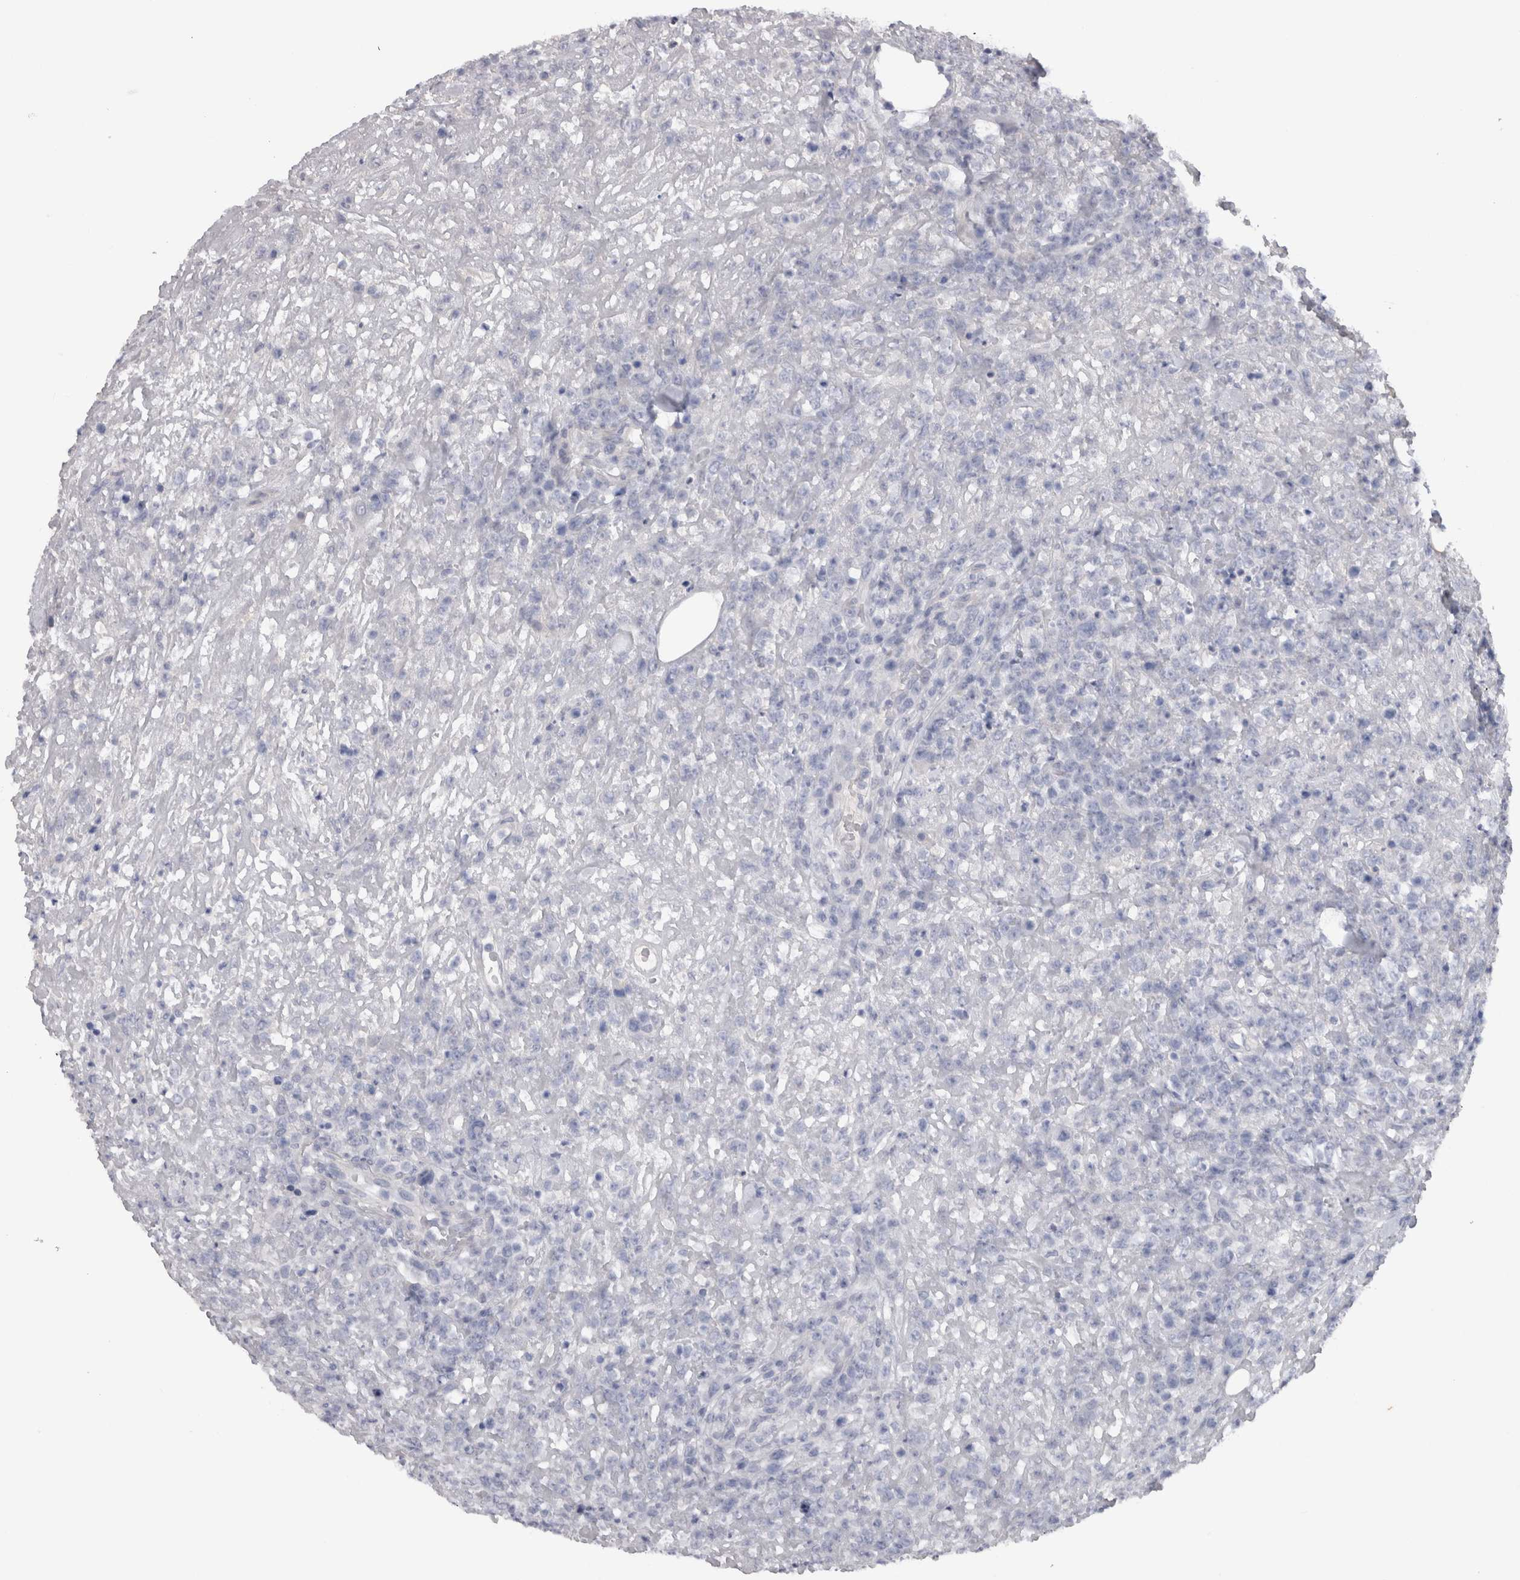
{"staining": {"intensity": "negative", "quantity": "none", "location": "none"}, "tissue": "lymphoma", "cell_type": "Tumor cells", "image_type": "cancer", "snomed": [{"axis": "morphology", "description": "Malignant lymphoma, non-Hodgkin's type, High grade"}, {"axis": "topography", "description": "Colon"}], "caption": "The photomicrograph demonstrates no significant staining in tumor cells of malignant lymphoma, non-Hodgkin's type (high-grade).", "gene": "ADAM2", "patient": {"sex": "female", "age": 53}}